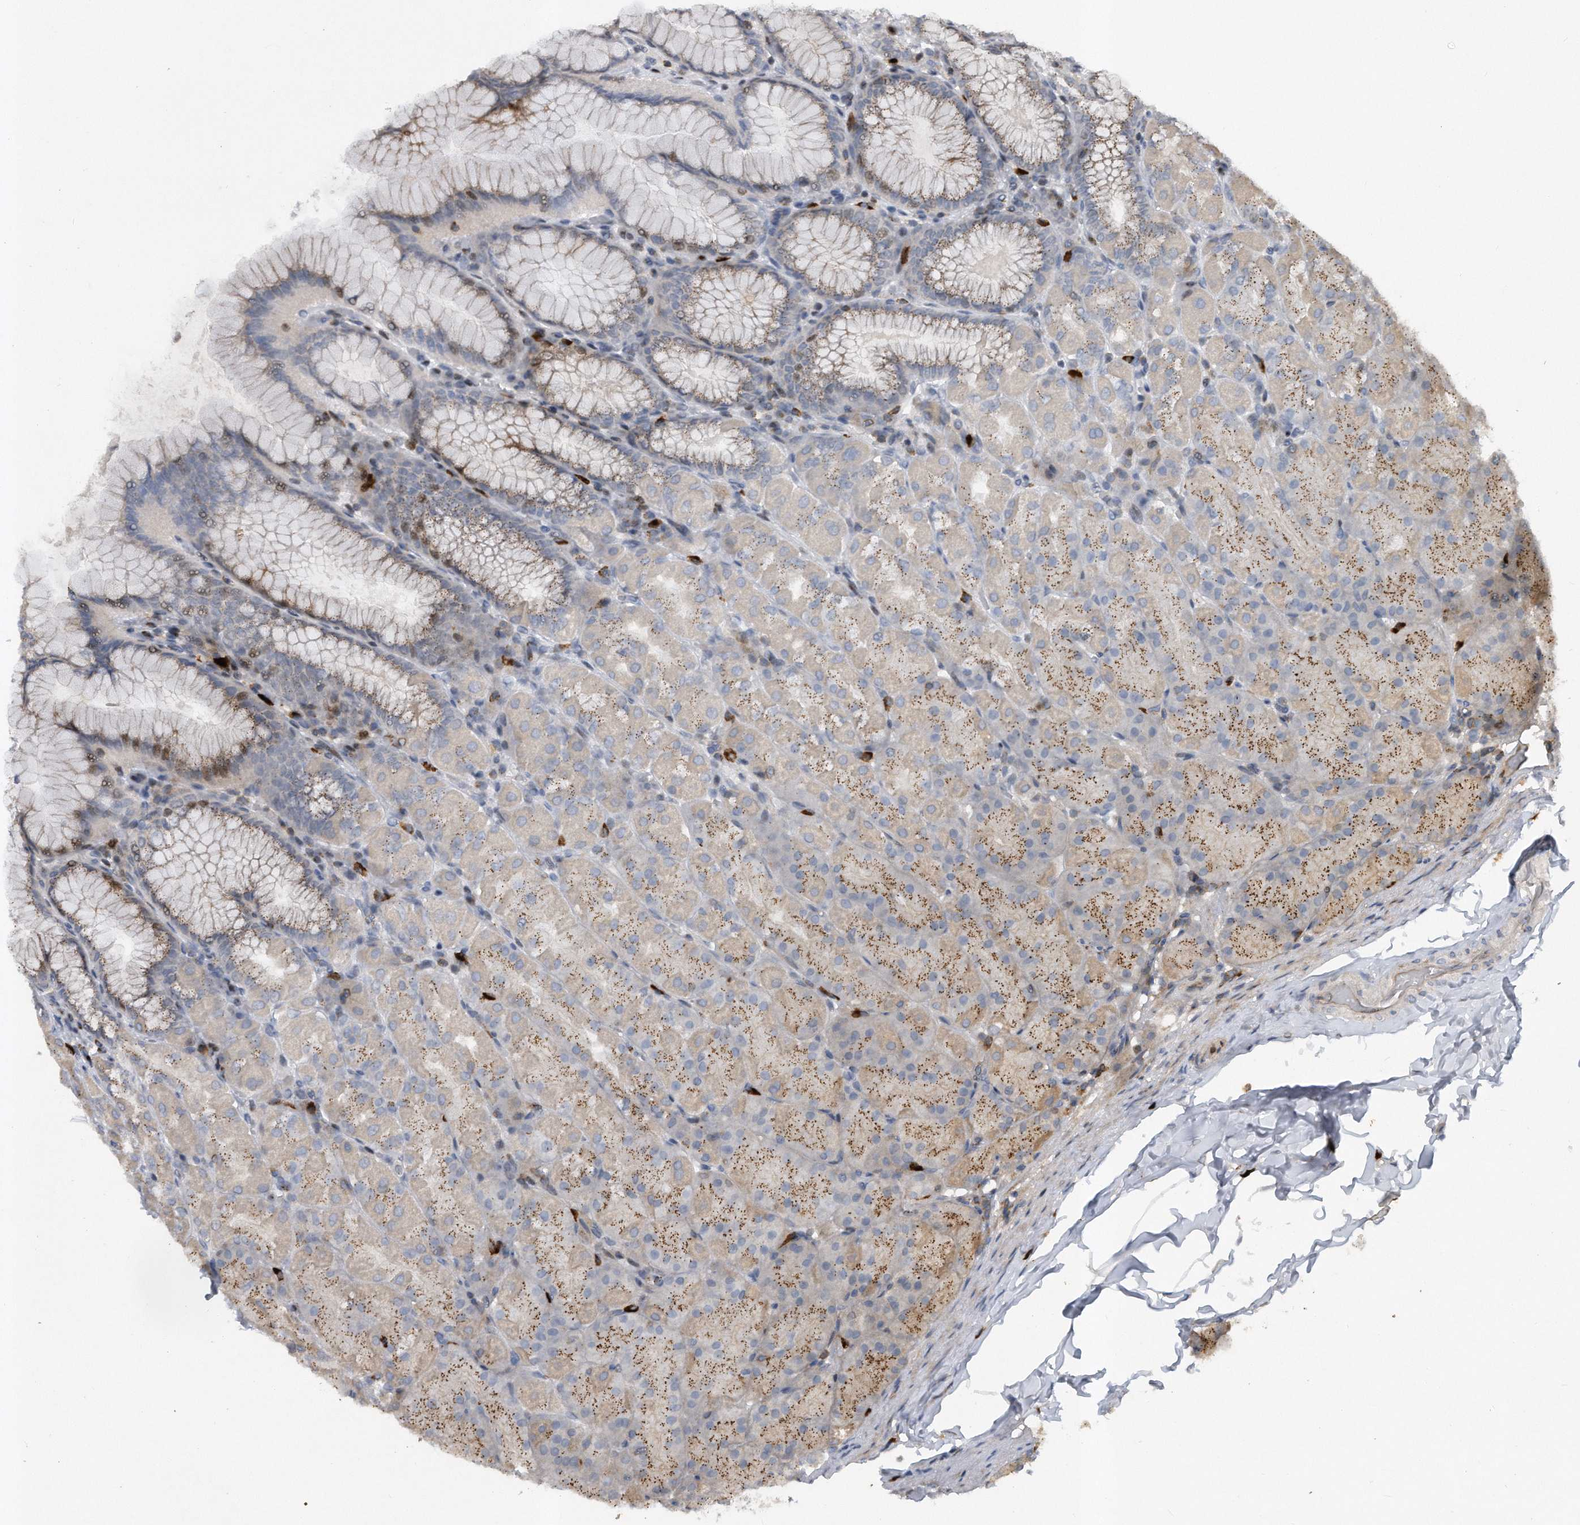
{"staining": {"intensity": "moderate", "quantity": "25%-75%", "location": "cytoplasmic/membranous"}, "tissue": "stomach", "cell_type": "Glandular cells", "image_type": "normal", "snomed": [{"axis": "morphology", "description": "Normal tissue, NOS"}, {"axis": "topography", "description": "Stomach, upper"}], "caption": "Immunohistochemistry staining of normal stomach, which shows medium levels of moderate cytoplasmic/membranous expression in about 25%-75% of glandular cells indicating moderate cytoplasmic/membranous protein positivity. The staining was performed using DAB (brown) for protein detection and nuclei were counterstained in hematoxylin (blue).", "gene": "PGBD2", "patient": {"sex": "female", "age": 56}}